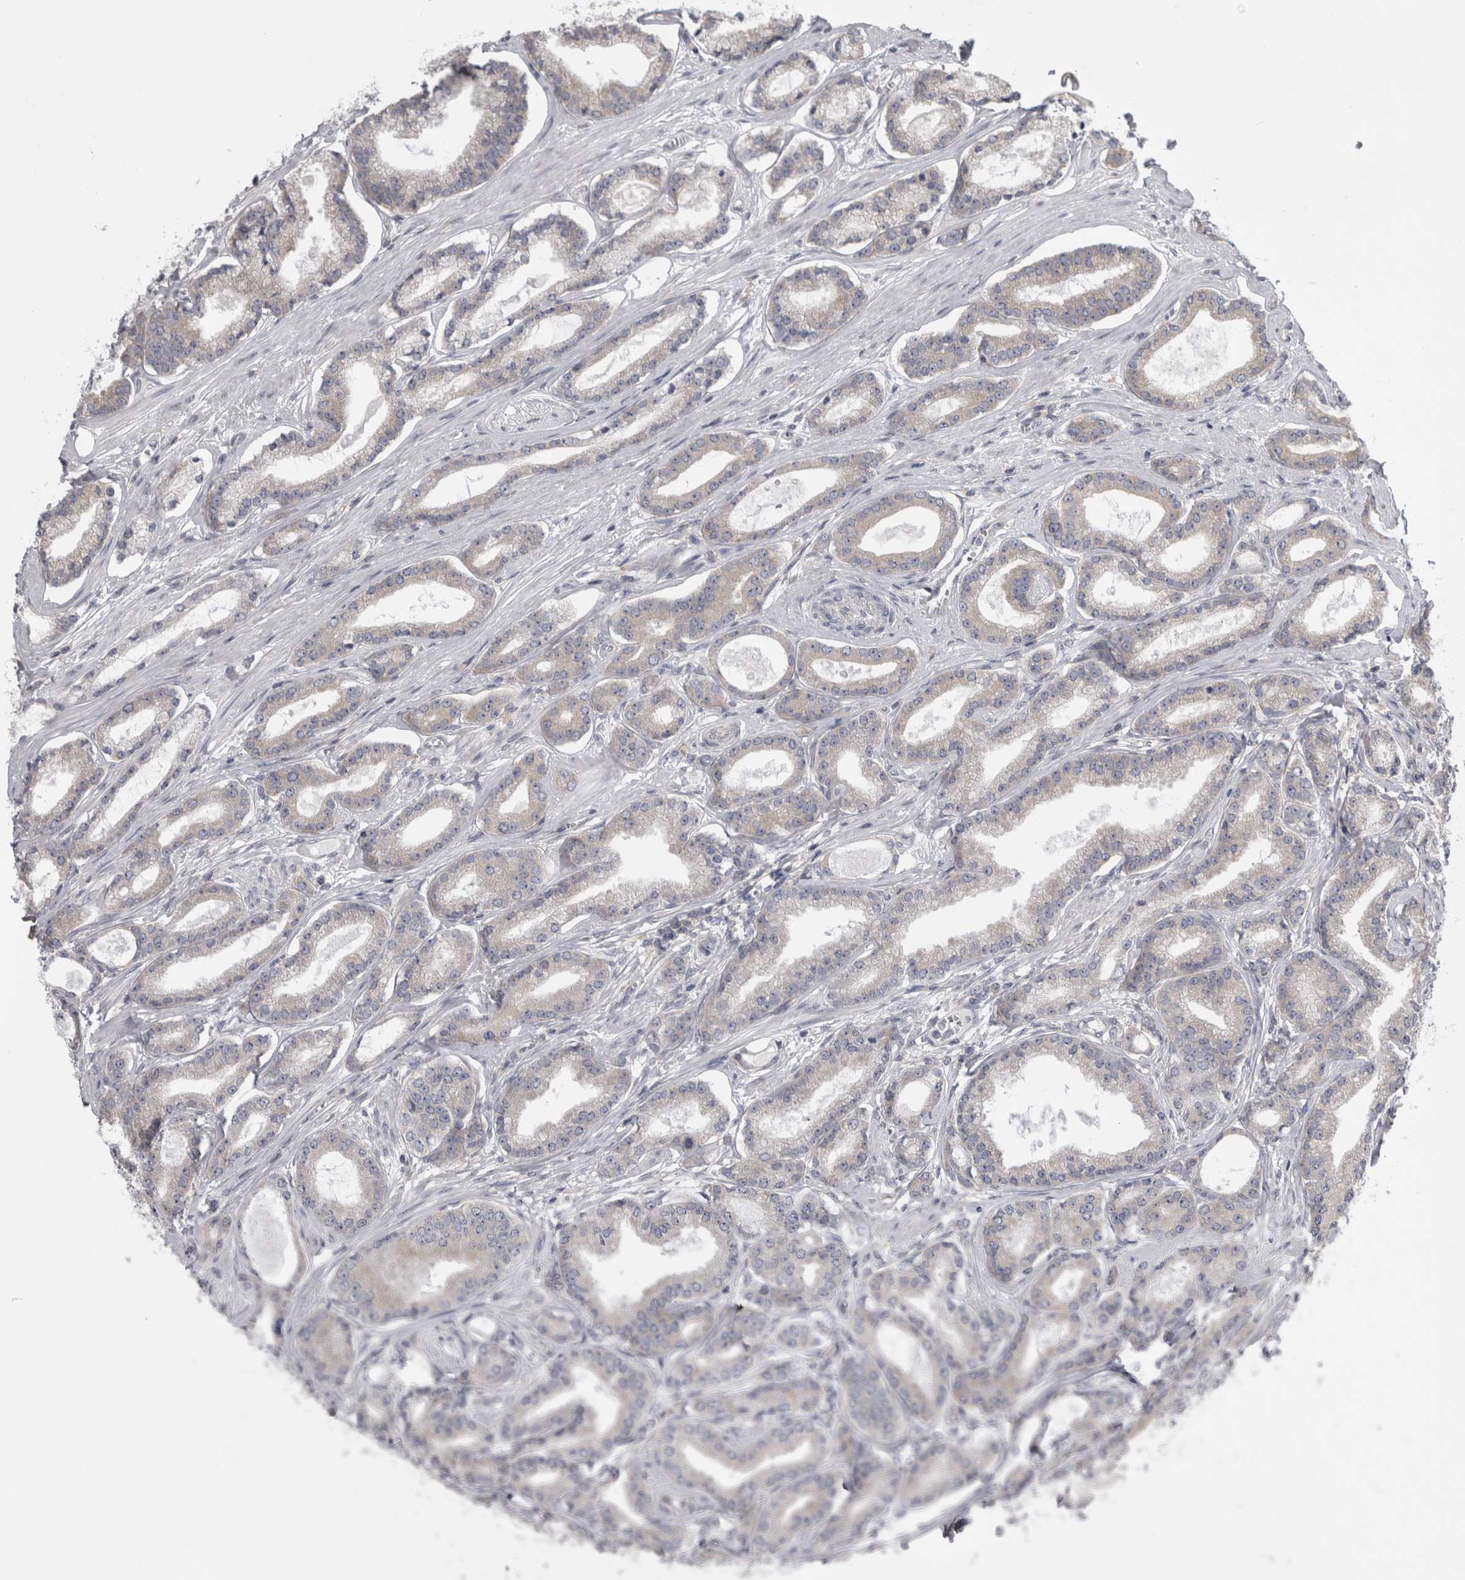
{"staining": {"intensity": "negative", "quantity": "none", "location": "none"}, "tissue": "prostate cancer", "cell_type": "Tumor cells", "image_type": "cancer", "snomed": [{"axis": "morphology", "description": "Adenocarcinoma, Low grade"}, {"axis": "topography", "description": "Prostate"}], "caption": "IHC of human prostate adenocarcinoma (low-grade) demonstrates no staining in tumor cells. (DAB IHC, high magnification).", "gene": "PRRC2C", "patient": {"sex": "male", "age": 60}}